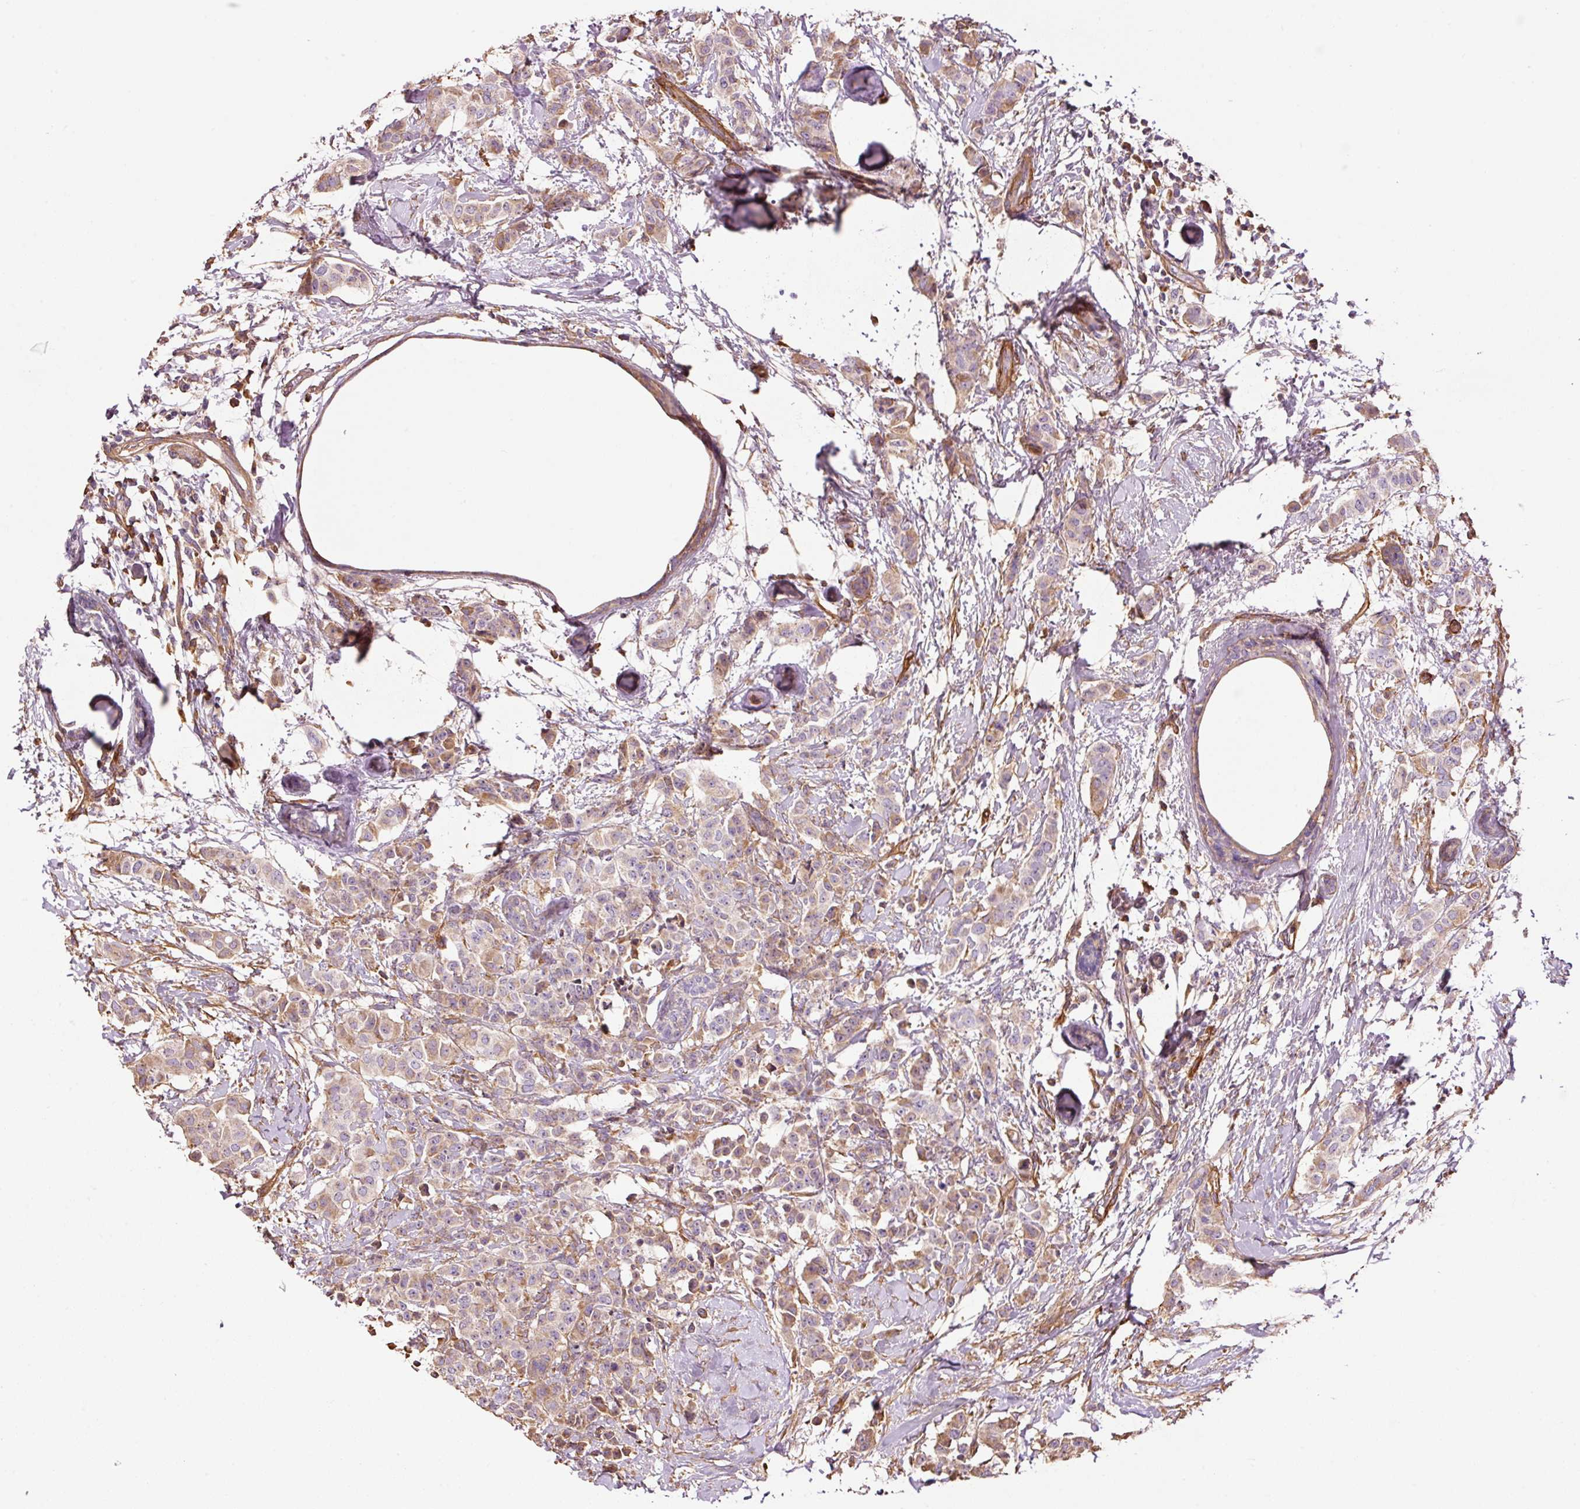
{"staining": {"intensity": "weak", "quantity": ">75%", "location": "cytoplasmic/membranous"}, "tissue": "breast cancer", "cell_type": "Tumor cells", "image_type": "cancer", "snomed": [{"axis": "morphology", "description": "Duct carcinoma"}, {"axis": "topography", "description": "Breast"}], "caption": "Protein expression analysis of breast cancer (infiltrating ductal carcinoma) reveals weak cytoplasmic/membranous positivity in approximately >75% of tumor cells.", "gene": "NID2", "patient": {"sex": "female", "age": 40}}